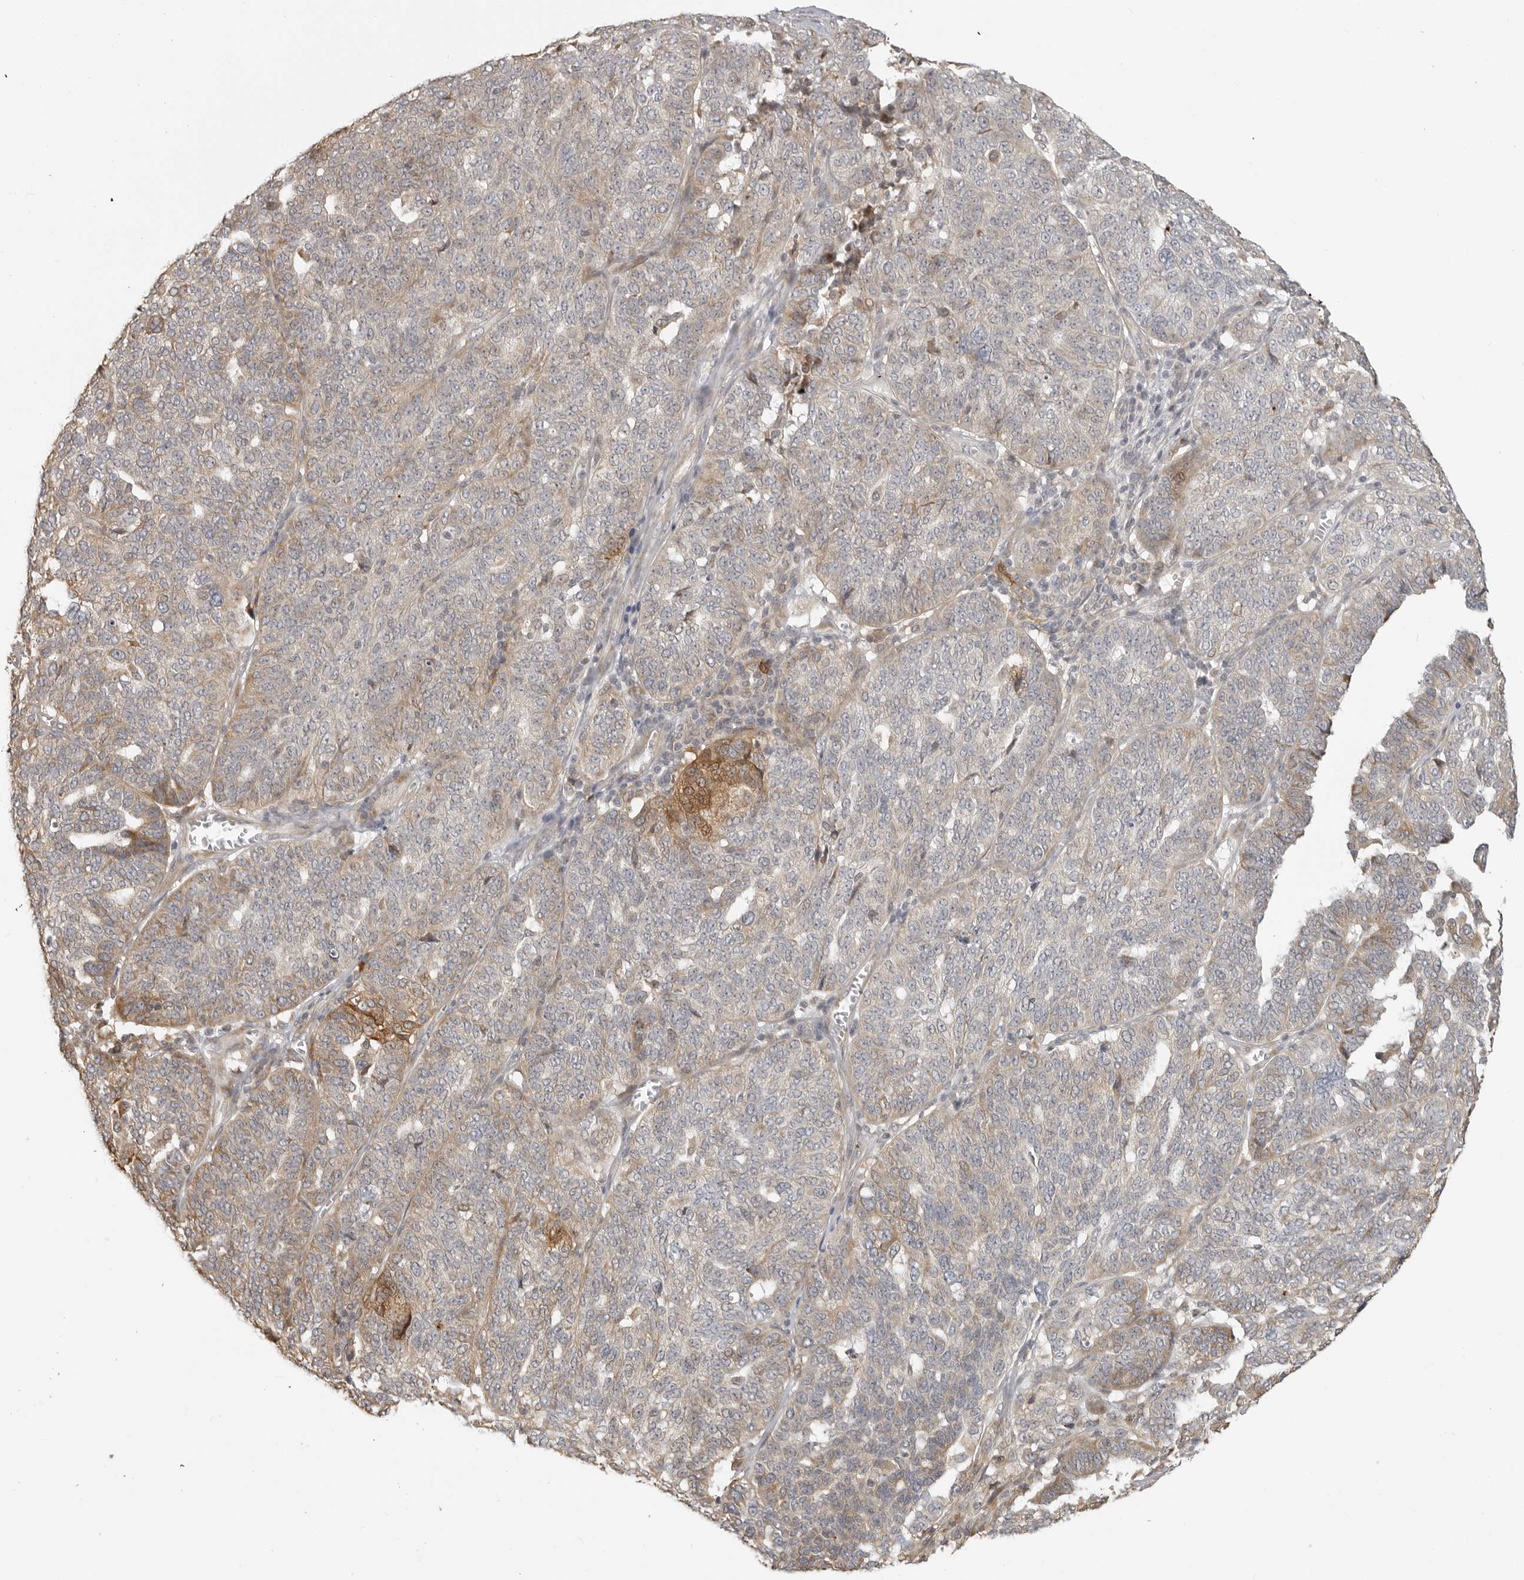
{"staining": {"intensity": "moderate", "quantity": "<25%", "location": "cytoplasmic/membranous"}, "tissue": "ovarian cancer", "cell_type": "Tumor cells", "image_type": "cancer", "snomed": [{"axis": "morphology", "description": "Cystadenocarcinoma, serous, NOS"}, {"axis": "topography", "description": "Ovary"}], "caption": "Ovarian serous cystadenocarcinoma stained with a protein marker demonstrates moderate staining in tumor cells.", "gene": "IDO1", "patient": {"sex": "female", "age": 59}}